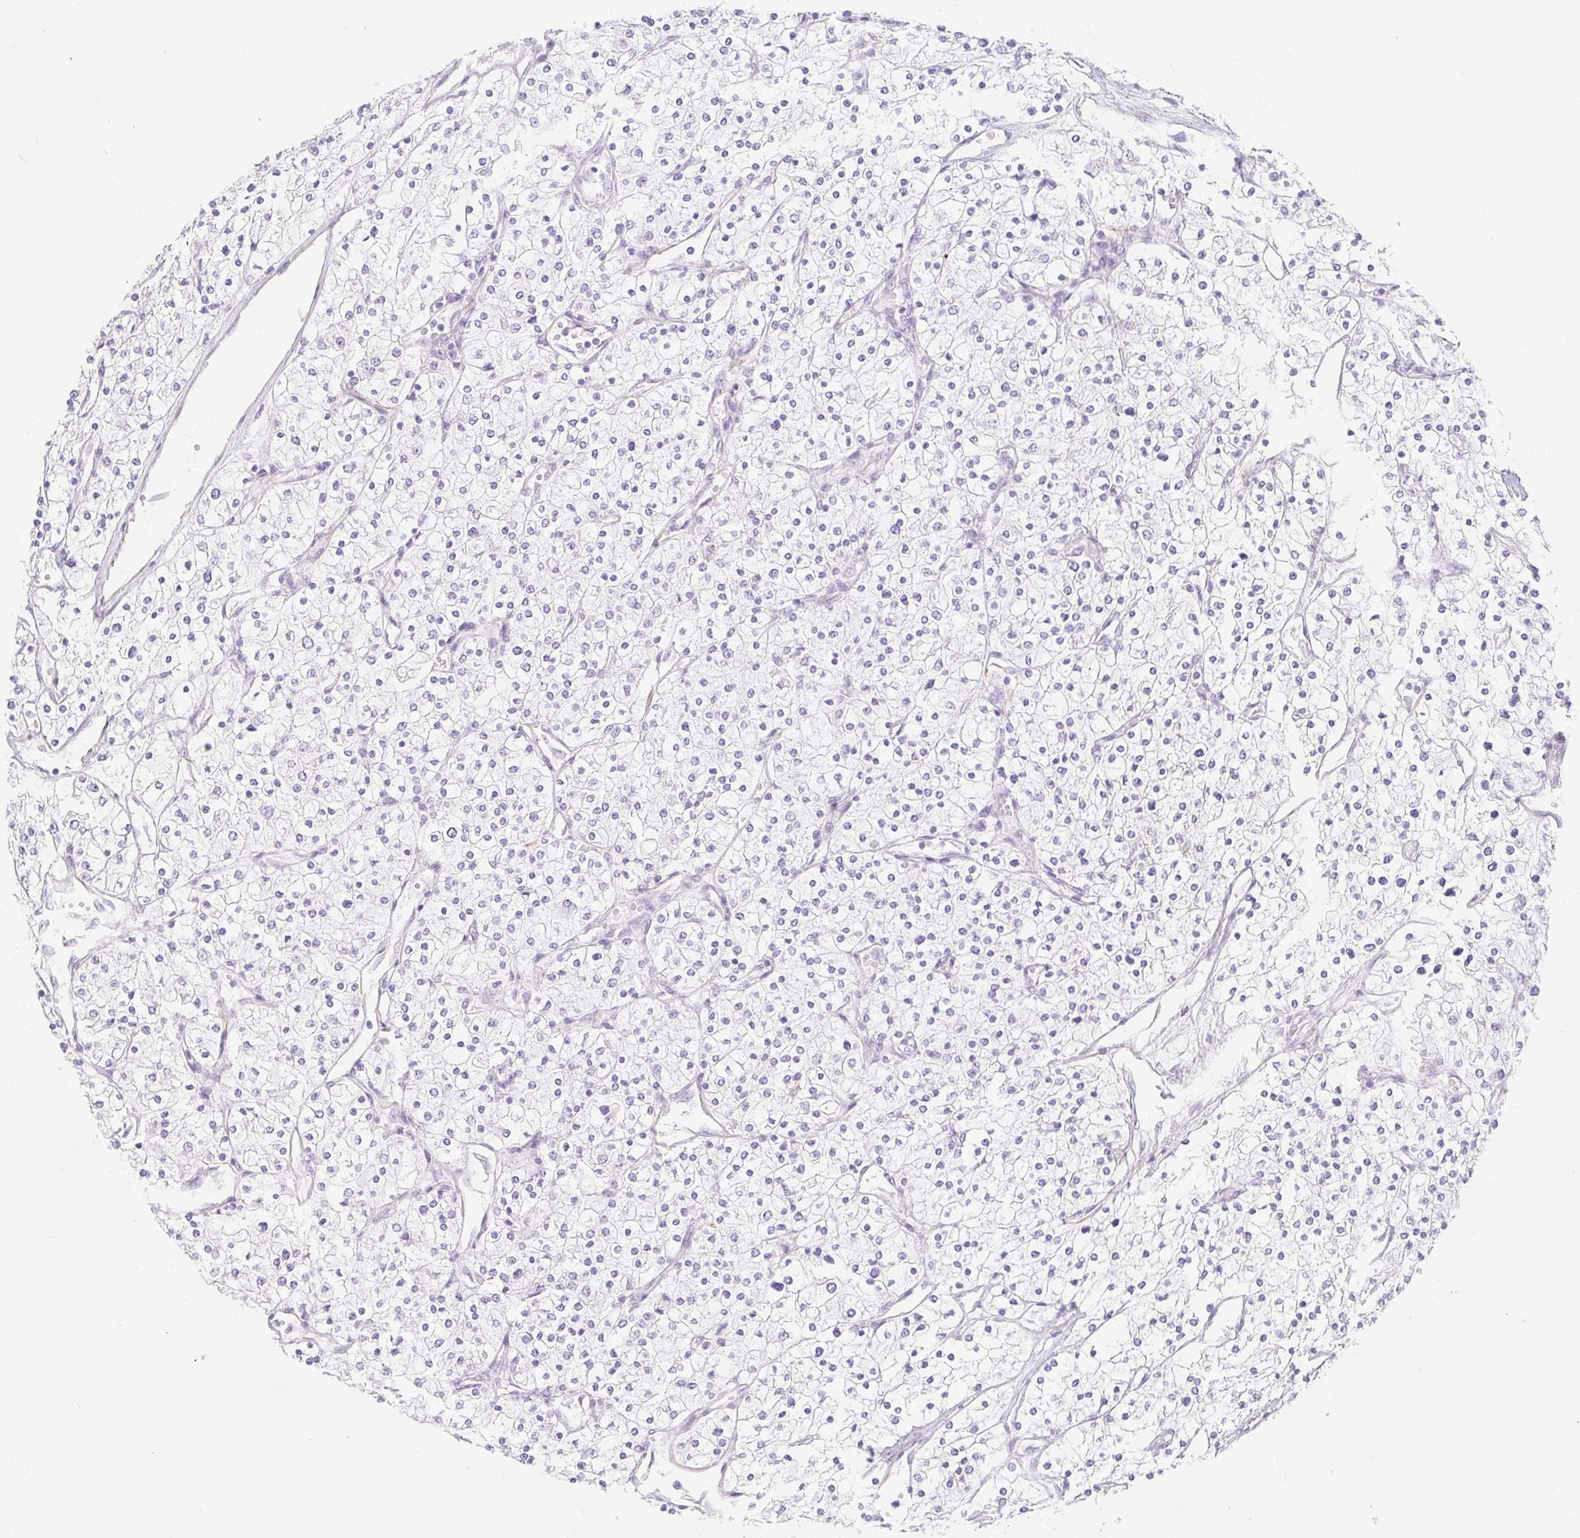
{"staining": {"intensity": "negative", "quantity": "none", "location": "none"}, "tissue": "renal cancer", "cell_type": "Tumor cells", "image_type": "cancer", "snomed": [{"axis": "morphology", "description": "Adenocarcinoma, NOS"}, {"axis": "topography", "description": "Kidney"}], "caption": "High magnification brightfield microscopy of renal cancer (adenocarcinoma) stained with DAB (3,3'-diaminobenzidine) (brown) and counterstained with hematoxylin (blue): tumor cells show no significant positivity. Nuclei are stained in blue.", "gene": "ZNF689", "patient": {"sex": "male", "age": 80}}